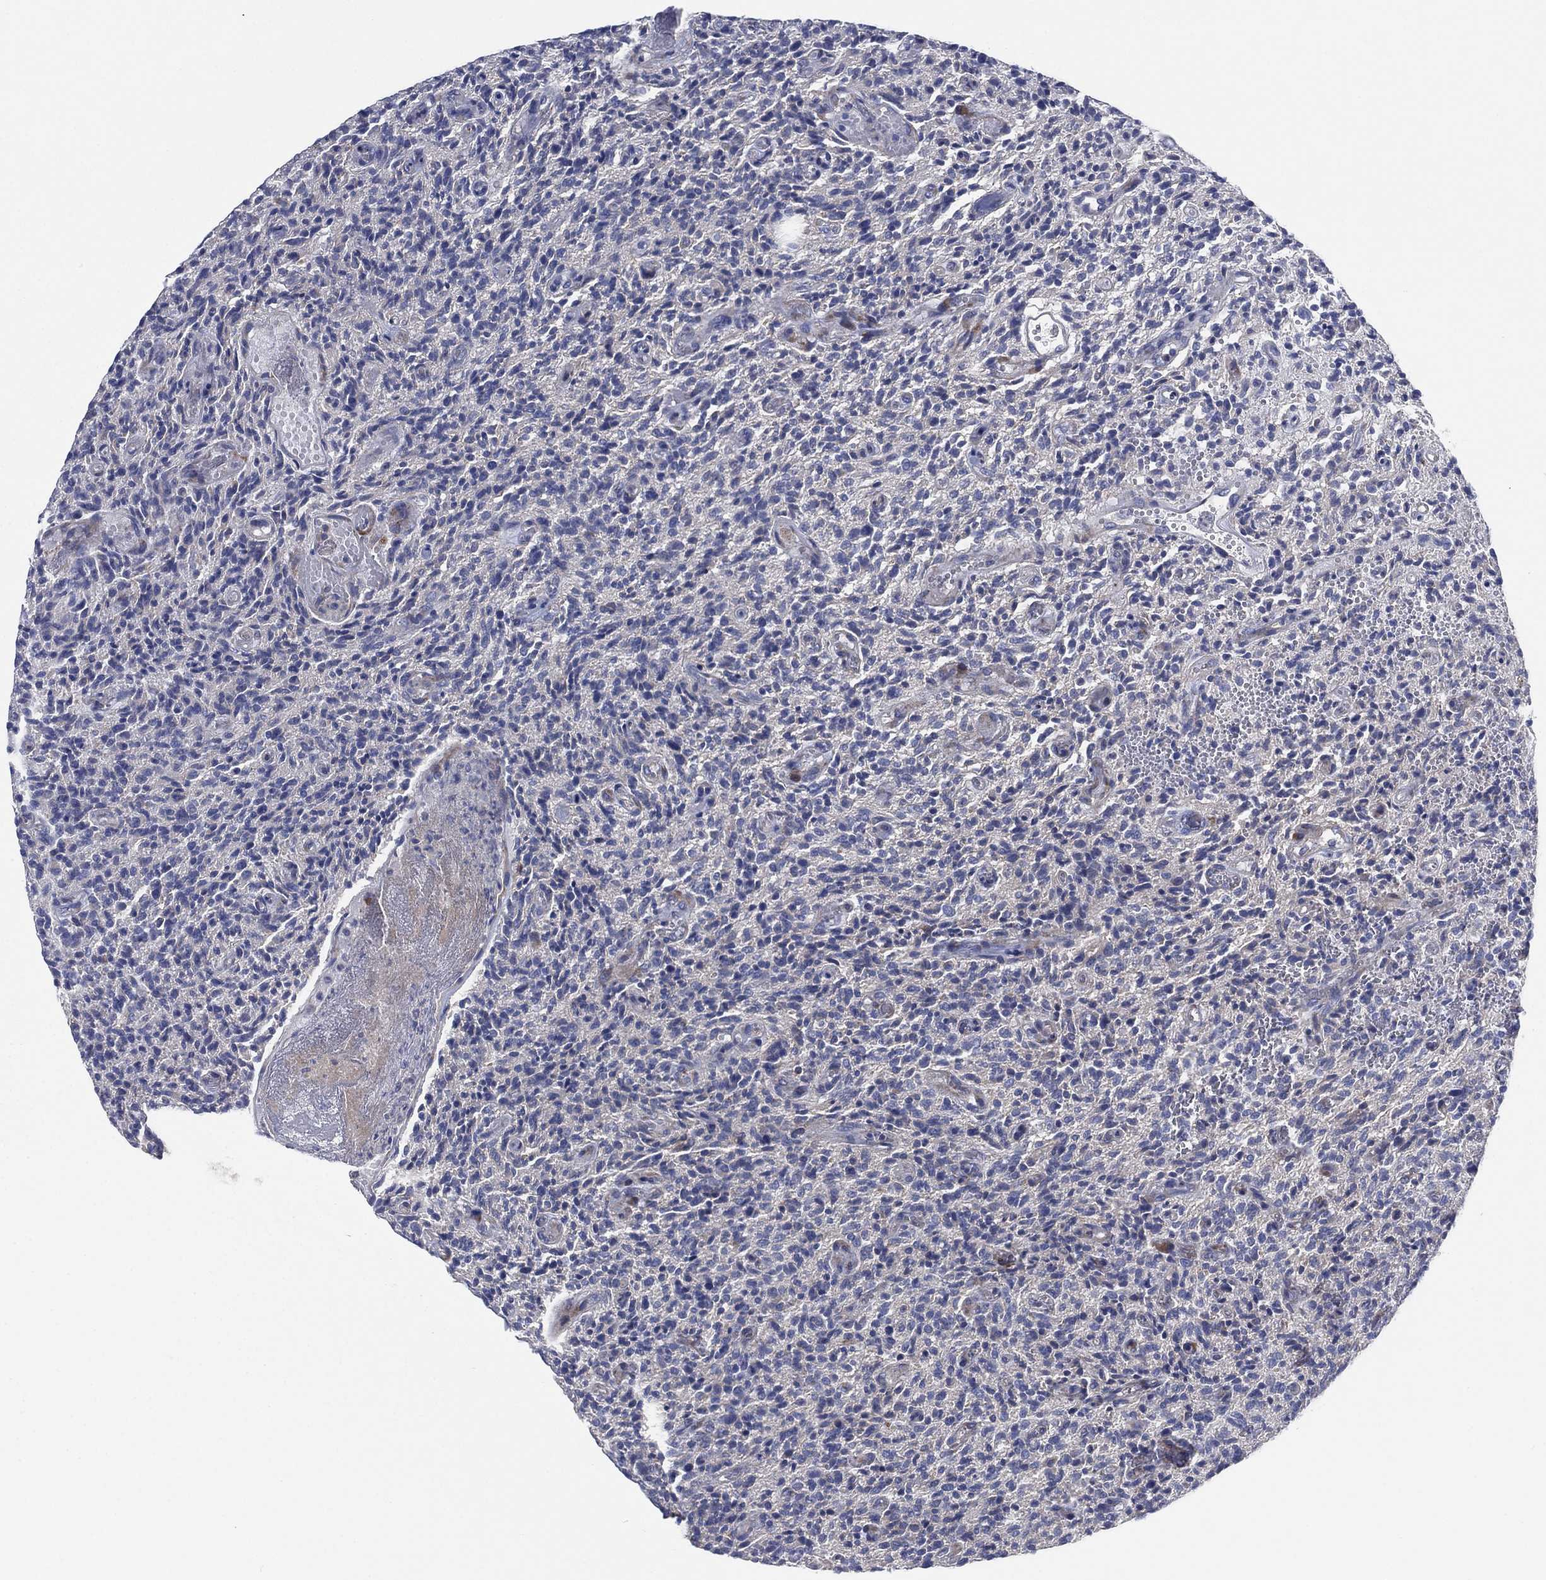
{"staining": {"intensity": "negative", "quantity": "none", "location": "none"}, "tissue": "glioma", "cell_type": "Tumor cells", "image_type": "cancer", "snomed": [{"axis": "morphology", "description": "Glioma, malignant, High grade"}, {"axis": "topography", "description": "Brain"}], "caption": "Malignant high-grade glioma was stained to show a protein in brown. There is no significant positivity in tumor cells.", "gene": "FES", "patient": {"sex": "male", "age": 64}}